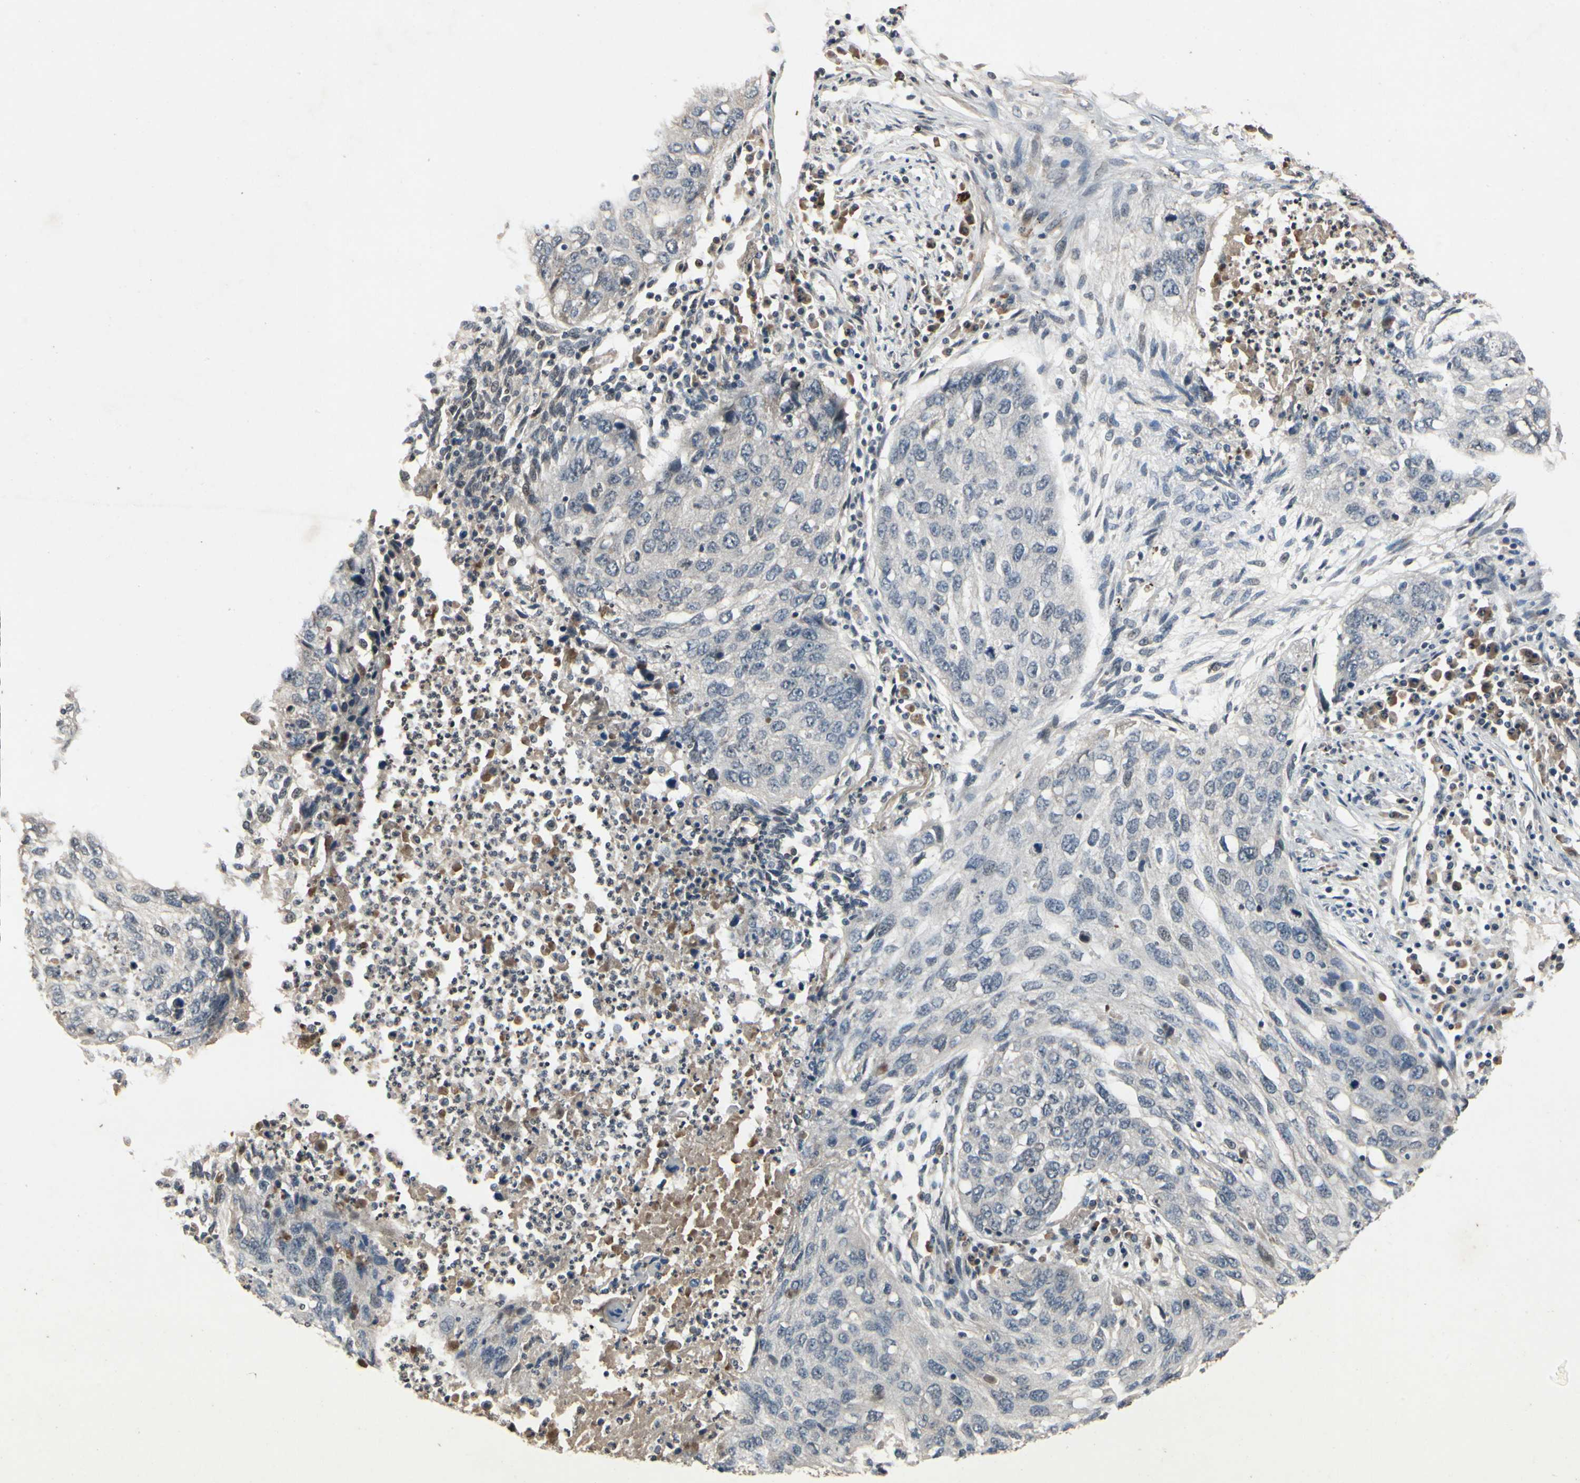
{"staining": {"intensity": "negative", "quantity": "none", "location": "none"}, "tissue": "lung cancer", "cell_type": "Tumor cells", "image_type": "cancer", "snomed": [{"axis": "morphology", "description": "Squamous cell carcinoma, NOS"}, {"axis": "topography", "description": "Lung"}], "caption": "This is an immunohistochemistry (IHC) image of lung cancer (squamous cell carcinoma). There is no positivity in tumor cells.", "gene": "DPY19L3", "patient": {"sex": "female", "age": 63}}